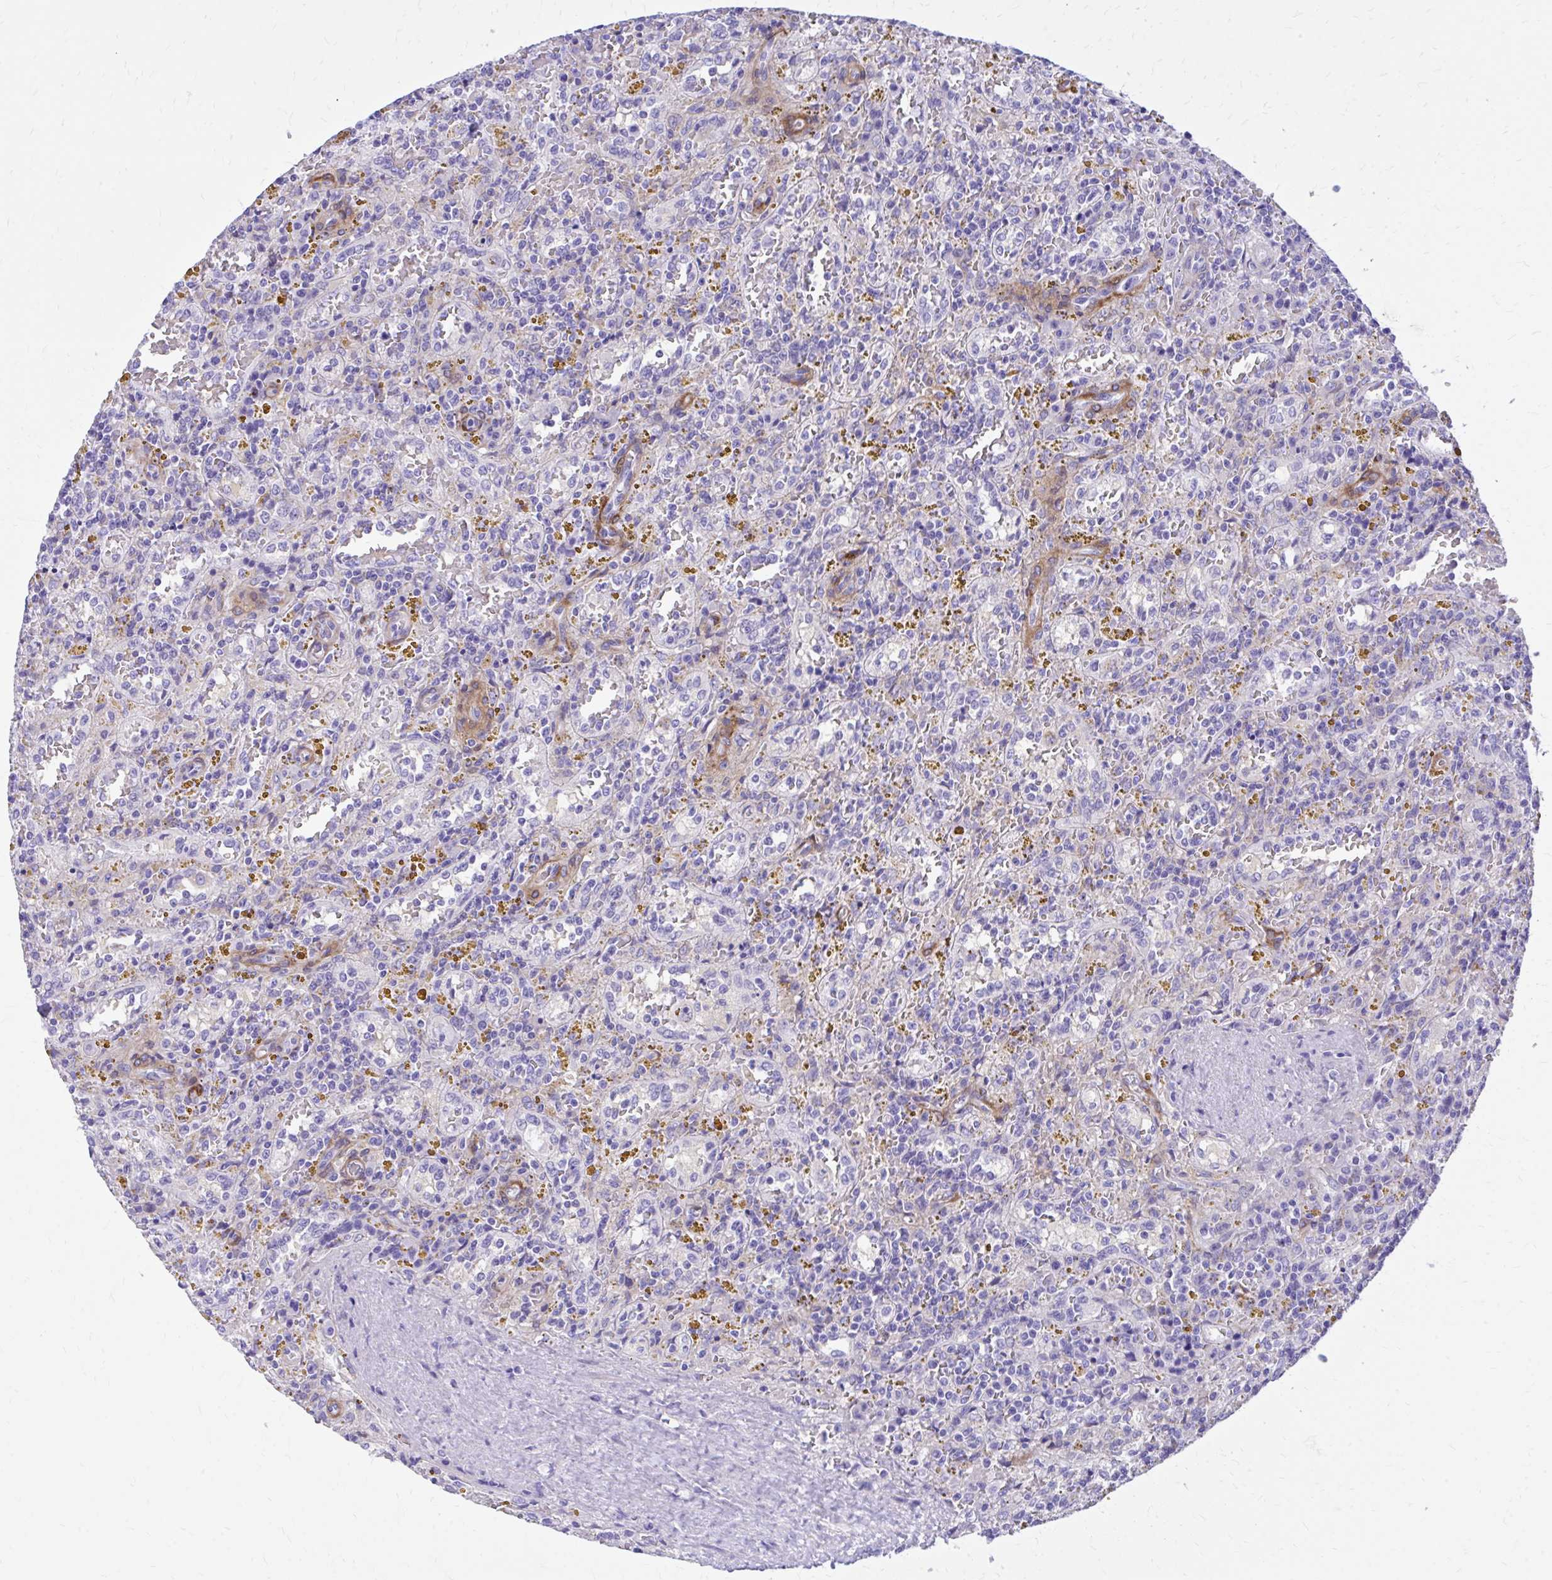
{"staining": {"intensity": "negative", "quantity": "none", "location": "none"}, "tissue": "lymphoma", "cell_type": "Tumor cells", "image_type": "cancer", "snomed": [{"axis": "morphology", "description": "Malignant lymphoma, non-Hodgkin's type, Low grade"}, {"axis": "topography", "description": "Spleen"}], "caption": "Tumor cells show no significant protein positivity in low-grade malignant lymphoma, non-Hodgkin's type.", "gene": "EPB41L1", "patient": {"sex": "female", "age": 65}}